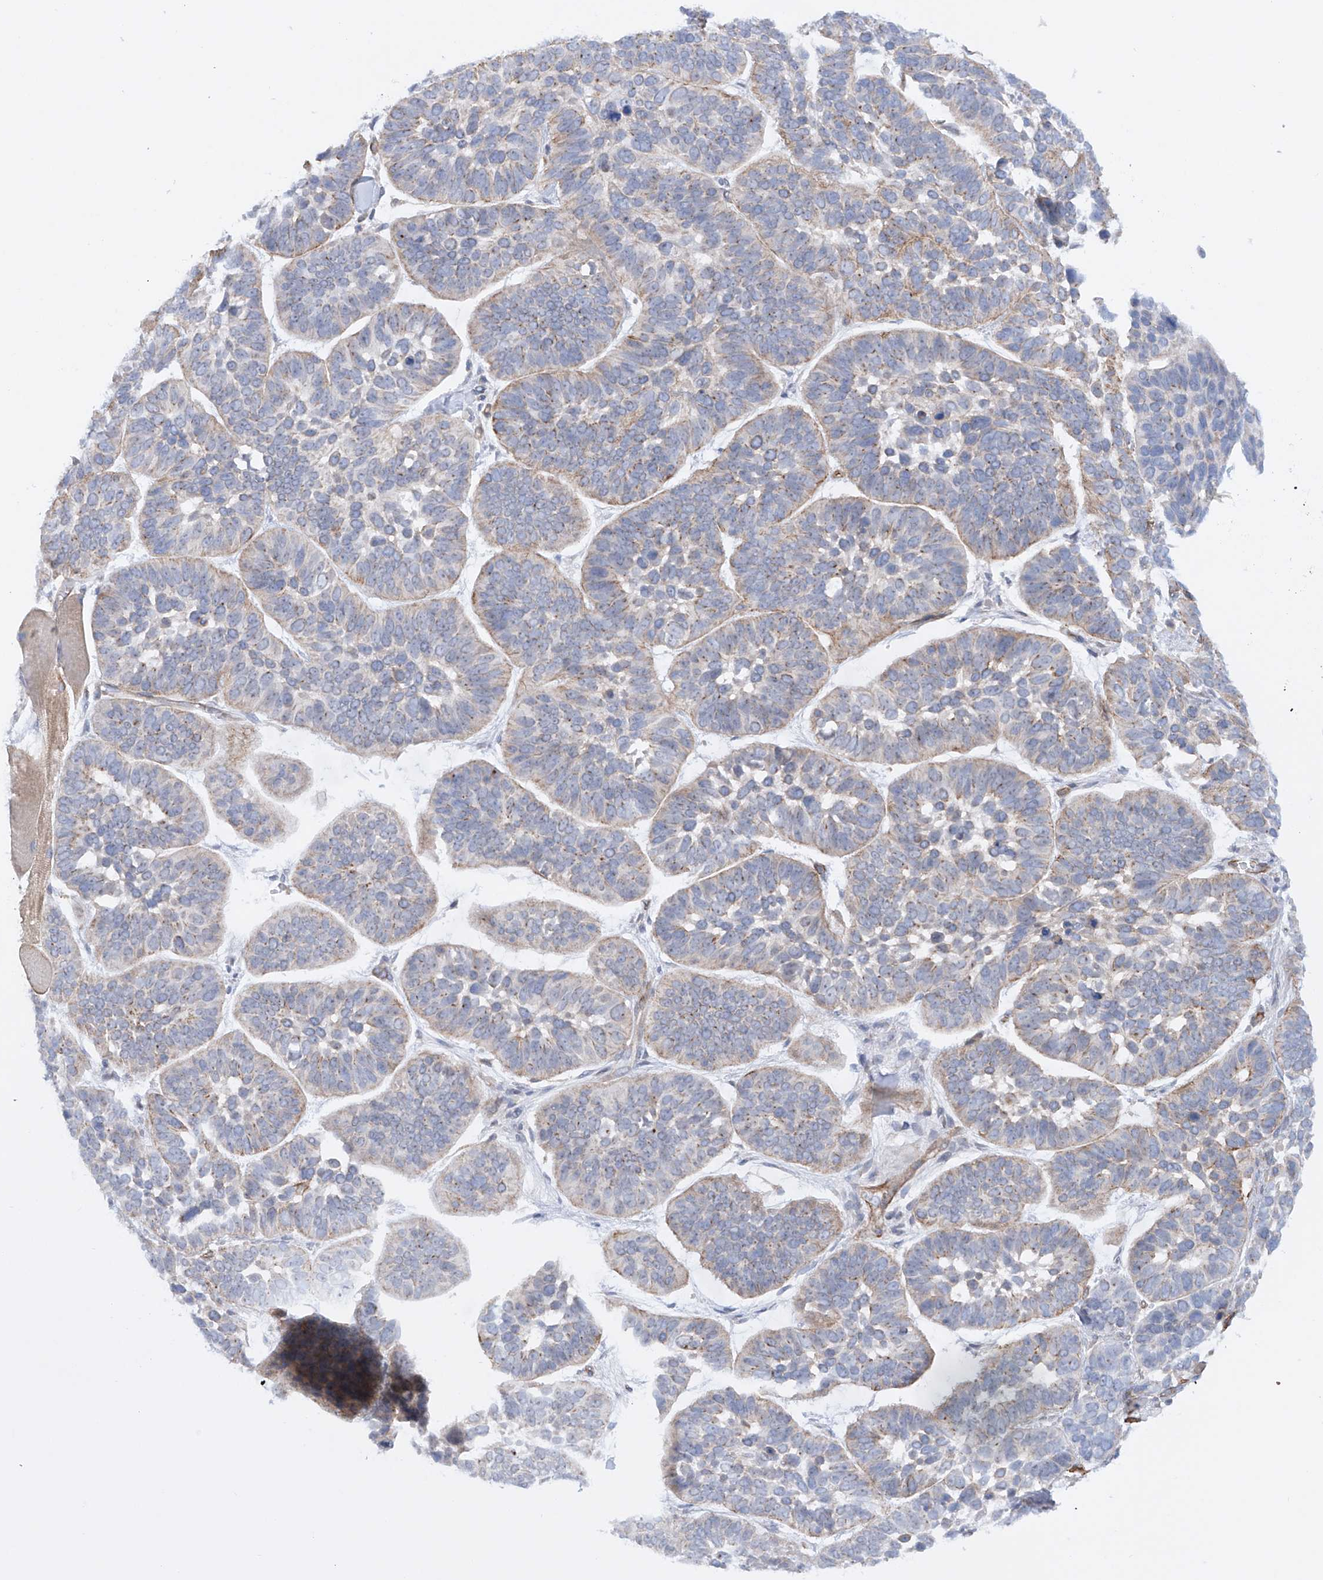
{"staining": {"intensity": "weak", "quantity": "<25%", "location": "cytoplasmic/membranous"}, "tissue": "skin cancer", "cell_type": "Tumor cells", "image_type": "cancer", "snomed": [{"axis": "morphology", "description": "Basal cell carcinoma"}, {"axis": "topography", "description": "Skin"}], "caption": "Immunohistochemical staining of human skin basal cell carcinoma demonstrates no significant positivity in tumor cells.", "gene": "ZNF490", "patient": {"sex": "male", "age": 62}}